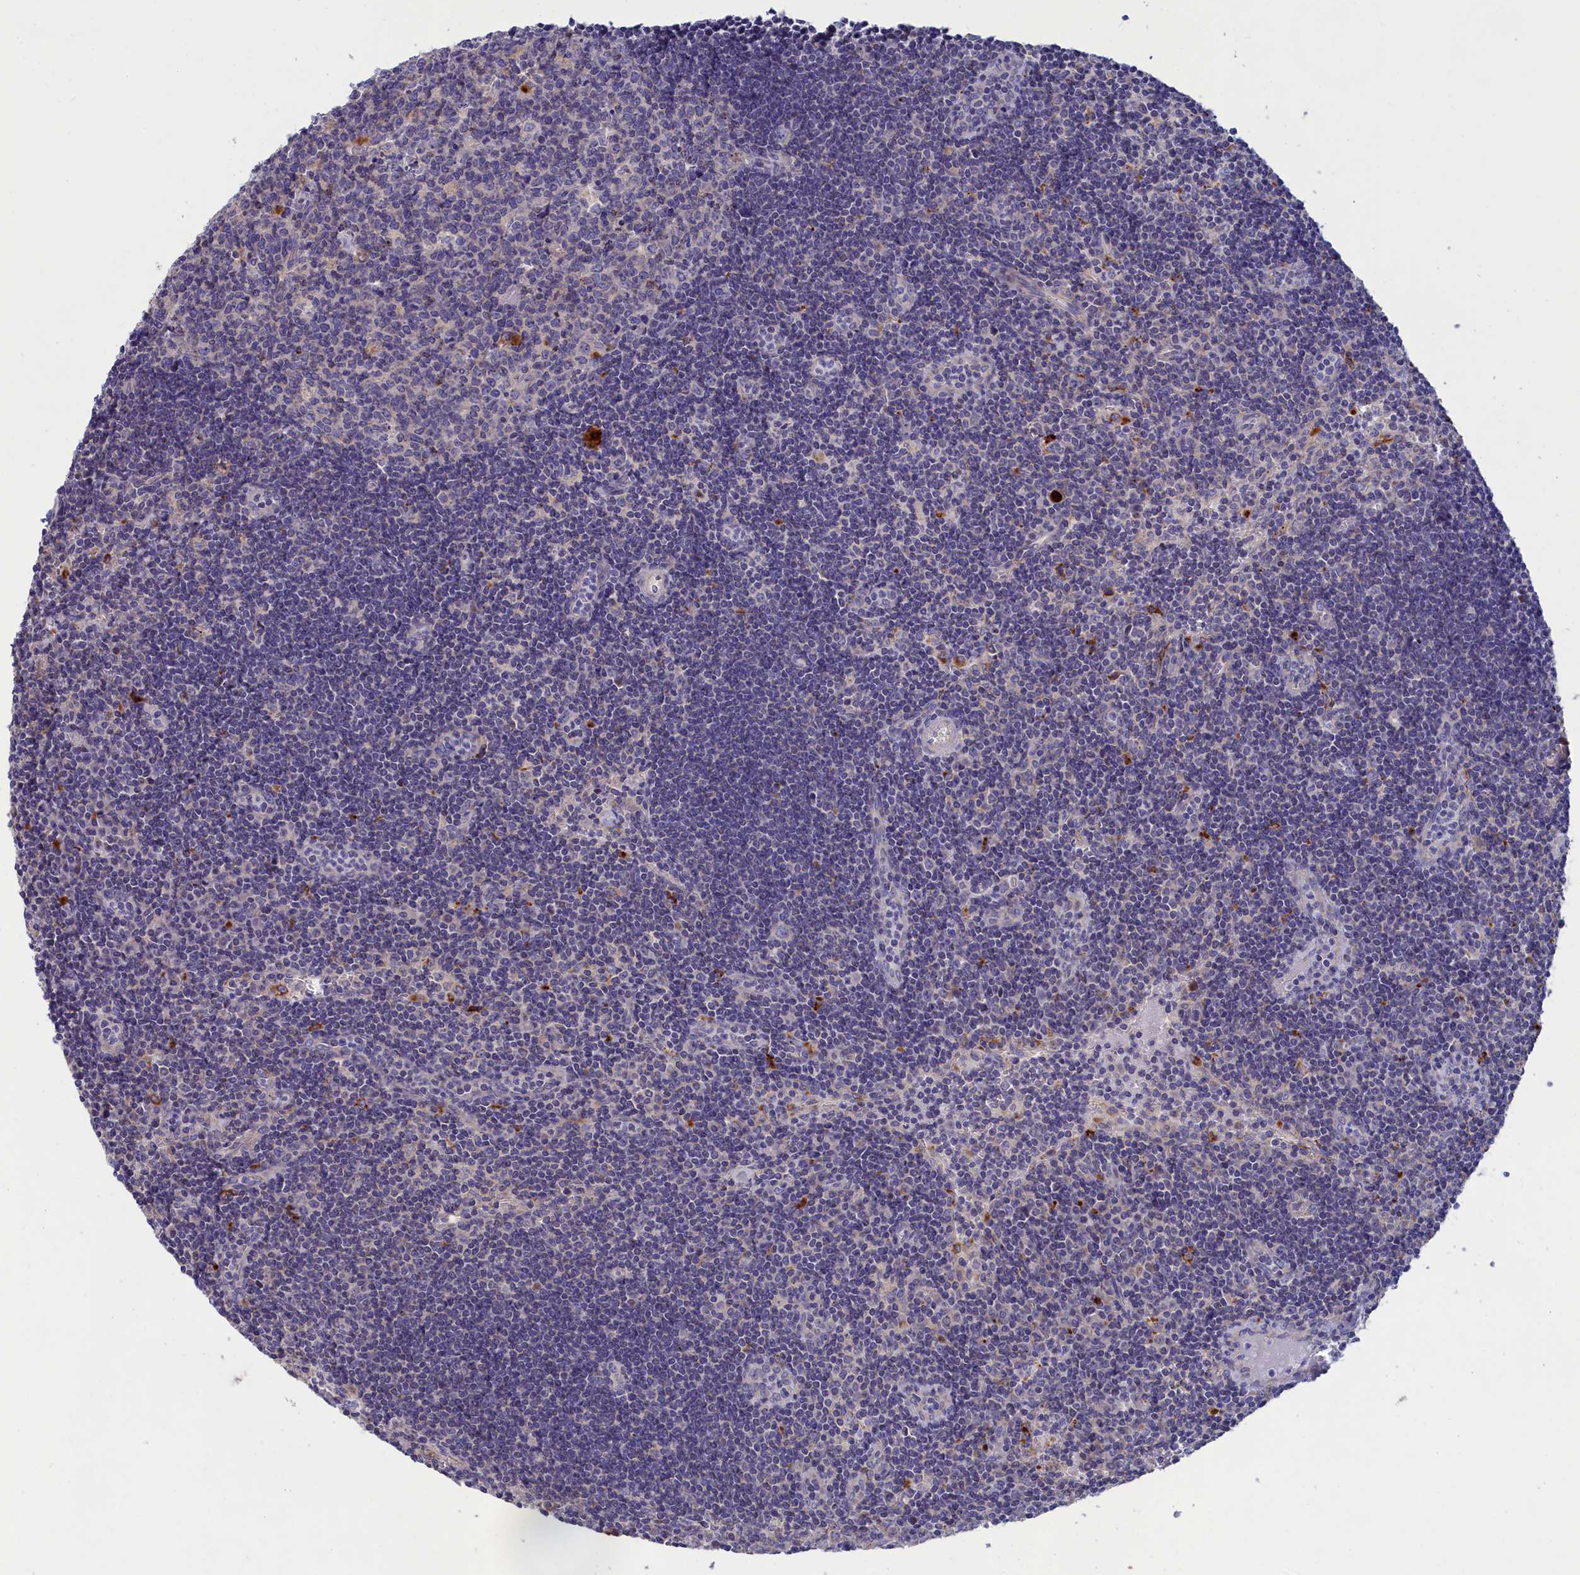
{"staining": {"intensity": "negative", "quantity": "none", "location": "none"}, "tissue": "lymph node", "cell_type": "Germinal center cells", "image_type": "normal", "snomed": [{"axis": "morphology", "description": "Normal tissue, NOS"}, {"axis": "topography", "description": "Lymph node"}], "caption": "Germinal center cells are negative for brown protein staining in normal lymph node. (DAB (3,3'-diaminobenzidine) IHC visualized using brightfield microscopy, high magnification).", "gene": "WDR6", "patient": {"sex": "female", "age": 32}}